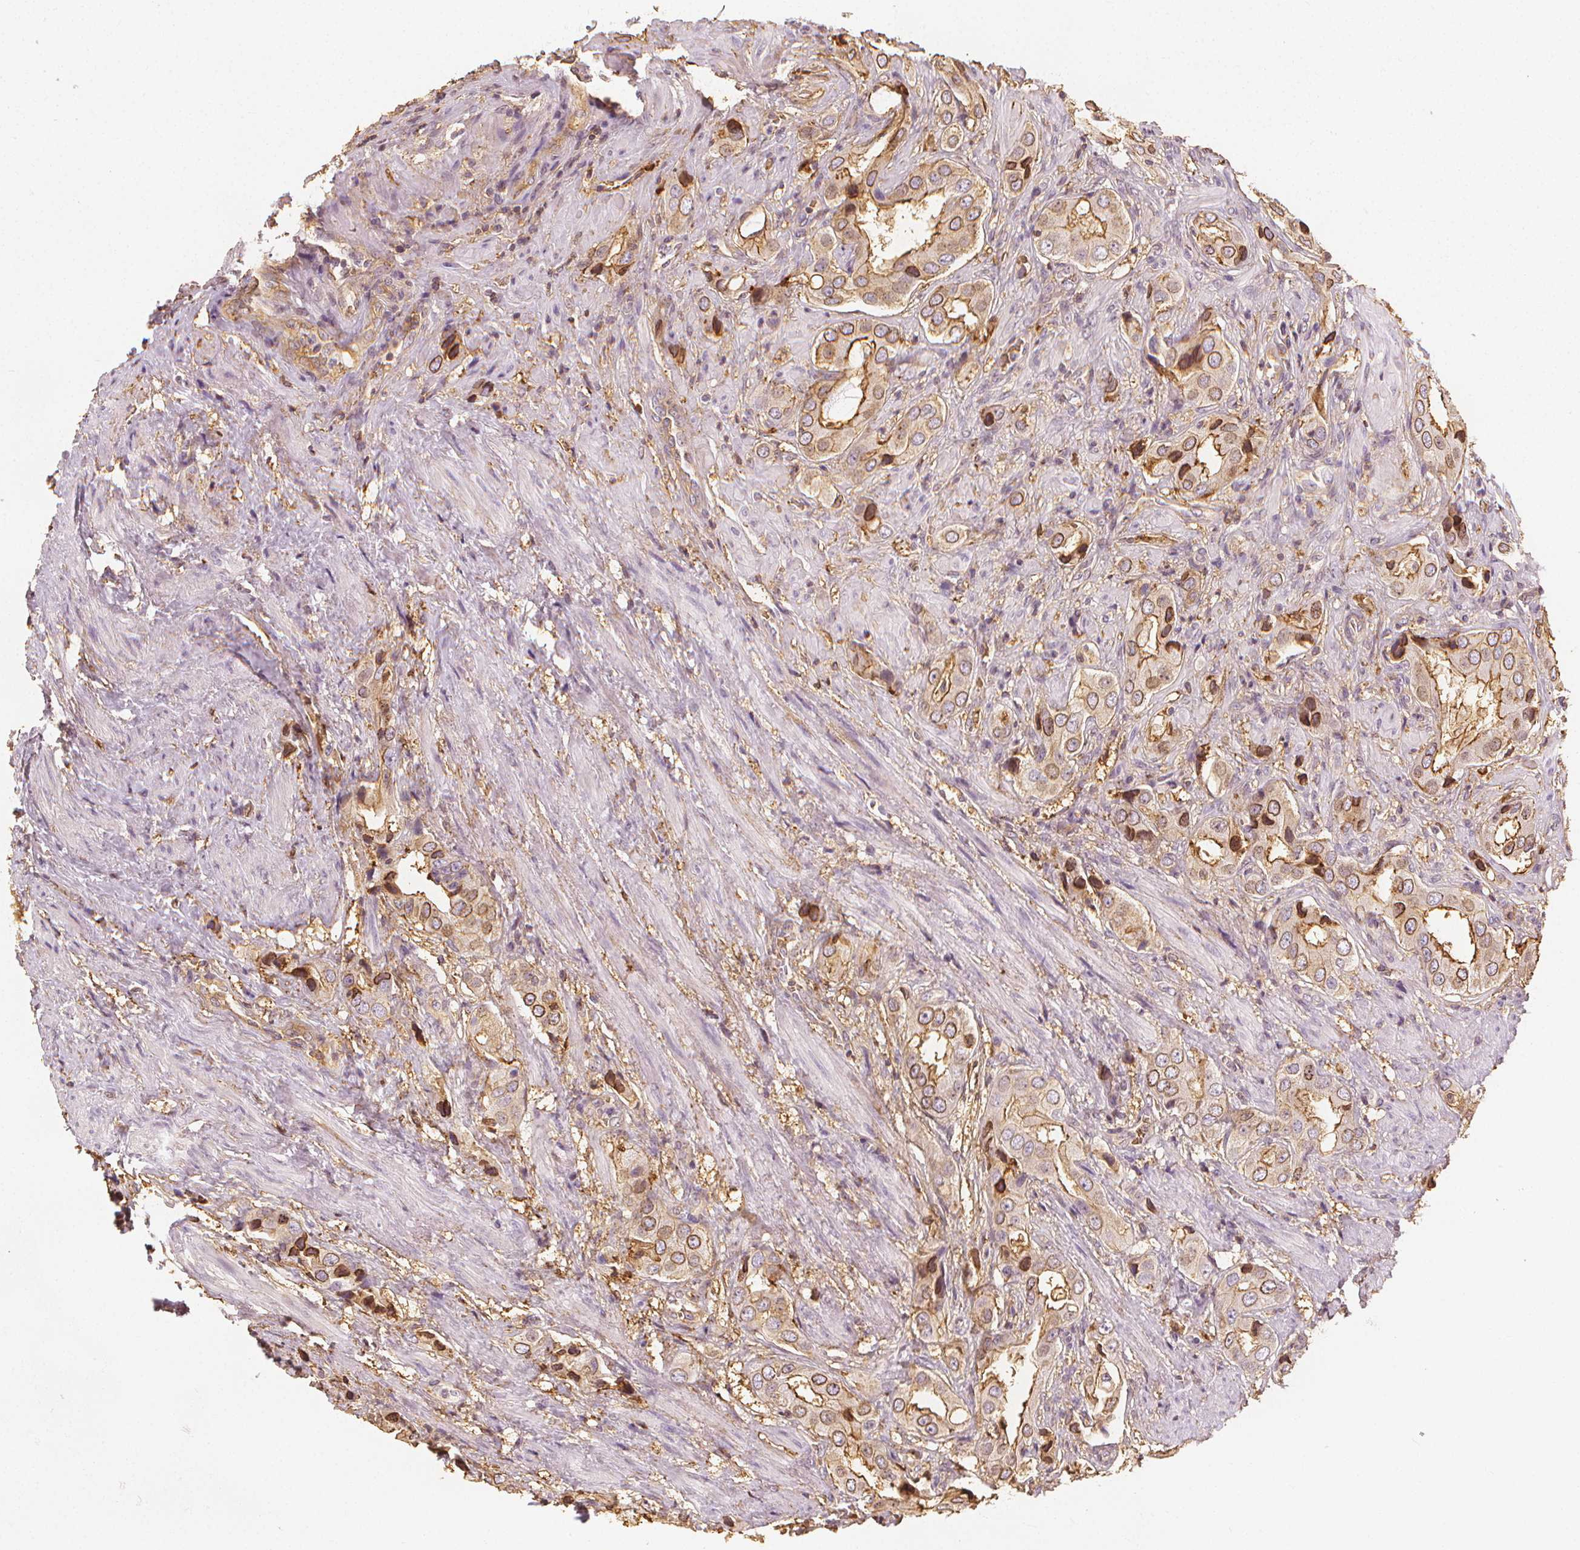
{"staining": {"intensity": "moderate", "quantity": ">75%", "location": "cytoplasmic/membranous"}, "tissue": "prostate cancer", "cell_type": "Tumor cells", "image_type": "cancer", "snomed": [{"axis": "morphology", "description": "Adenocarcinoma, NOS"}, {"axis": "topography", "description": "Prostate"}], "caption": "DAB immunohistochemical staining of human adenocarcinoma (prostate) demonstrates moderate cytoplasmic/membranous protein positivity in about >75% of tumor cells. The protein is stained brown, and the nuclei are stained in blue (DAB (3,3'-diaminobenzidine) IHC with brightfield microscopy, high magnification).", "gene": "ARHGAP26", "patient": {"sex": "male", "age": 63}}